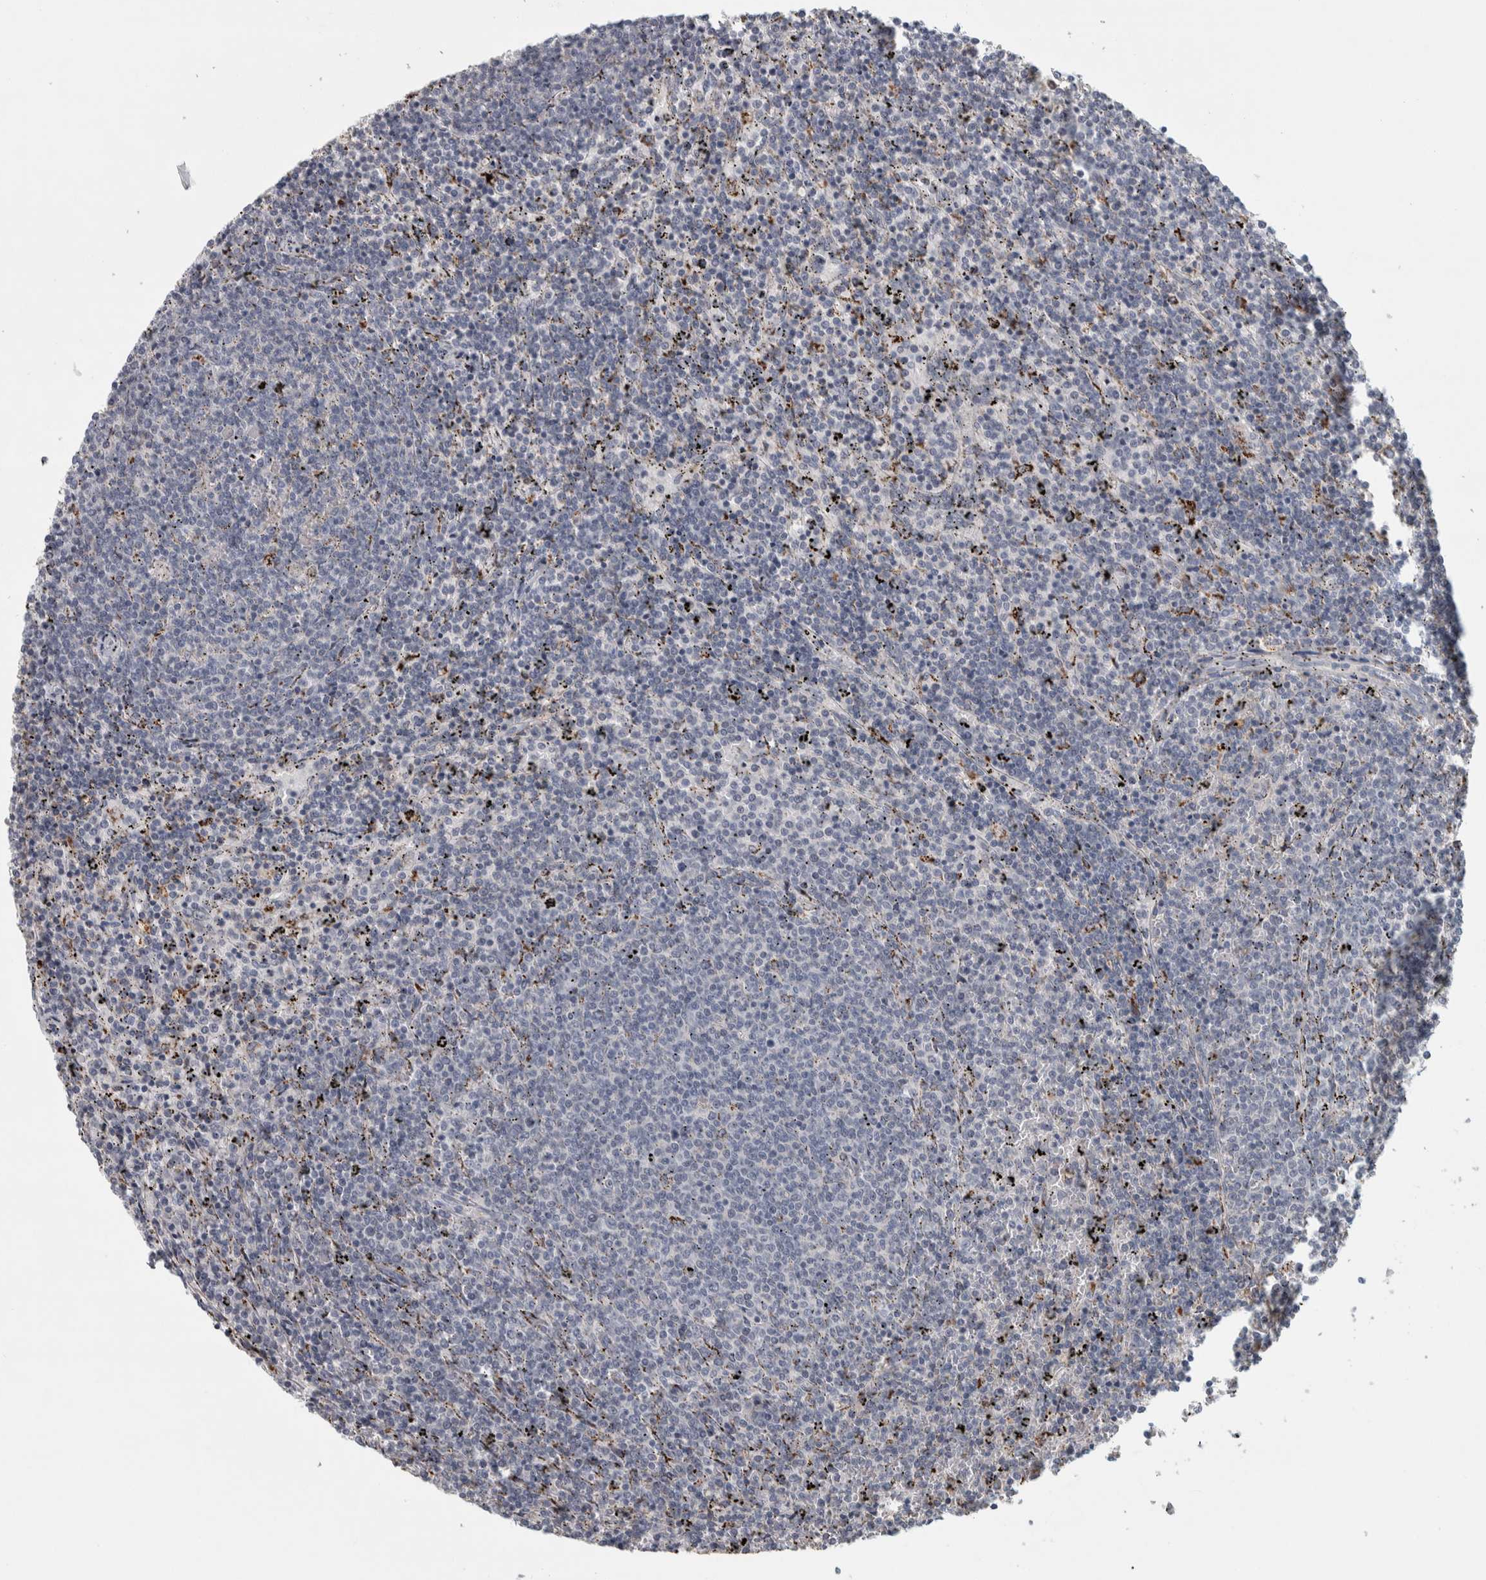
{"staining": {"intensity": "negative", "quantity": "none", "location": "none"}, "tissue": "lymphoma", "cell_type": "Tumor cells", "image_type": "cancer", "snomed": [{"axis": "morphology", "description": "Malignant lymphoma, non-Hodgkin's type, Low grade"}, {"axis": "topography", "description": "Spleen"}], "caption": "High magnification brightfield microscopy of low-grade malignant lymphoma, non-Hodgkin's type stained with DAB (brown) and counterstained with hematoxylin (blue): tumor cells show no significant positivity.", "gene": "FAM78A", "patient": {"sex": "female", "age": 50}}